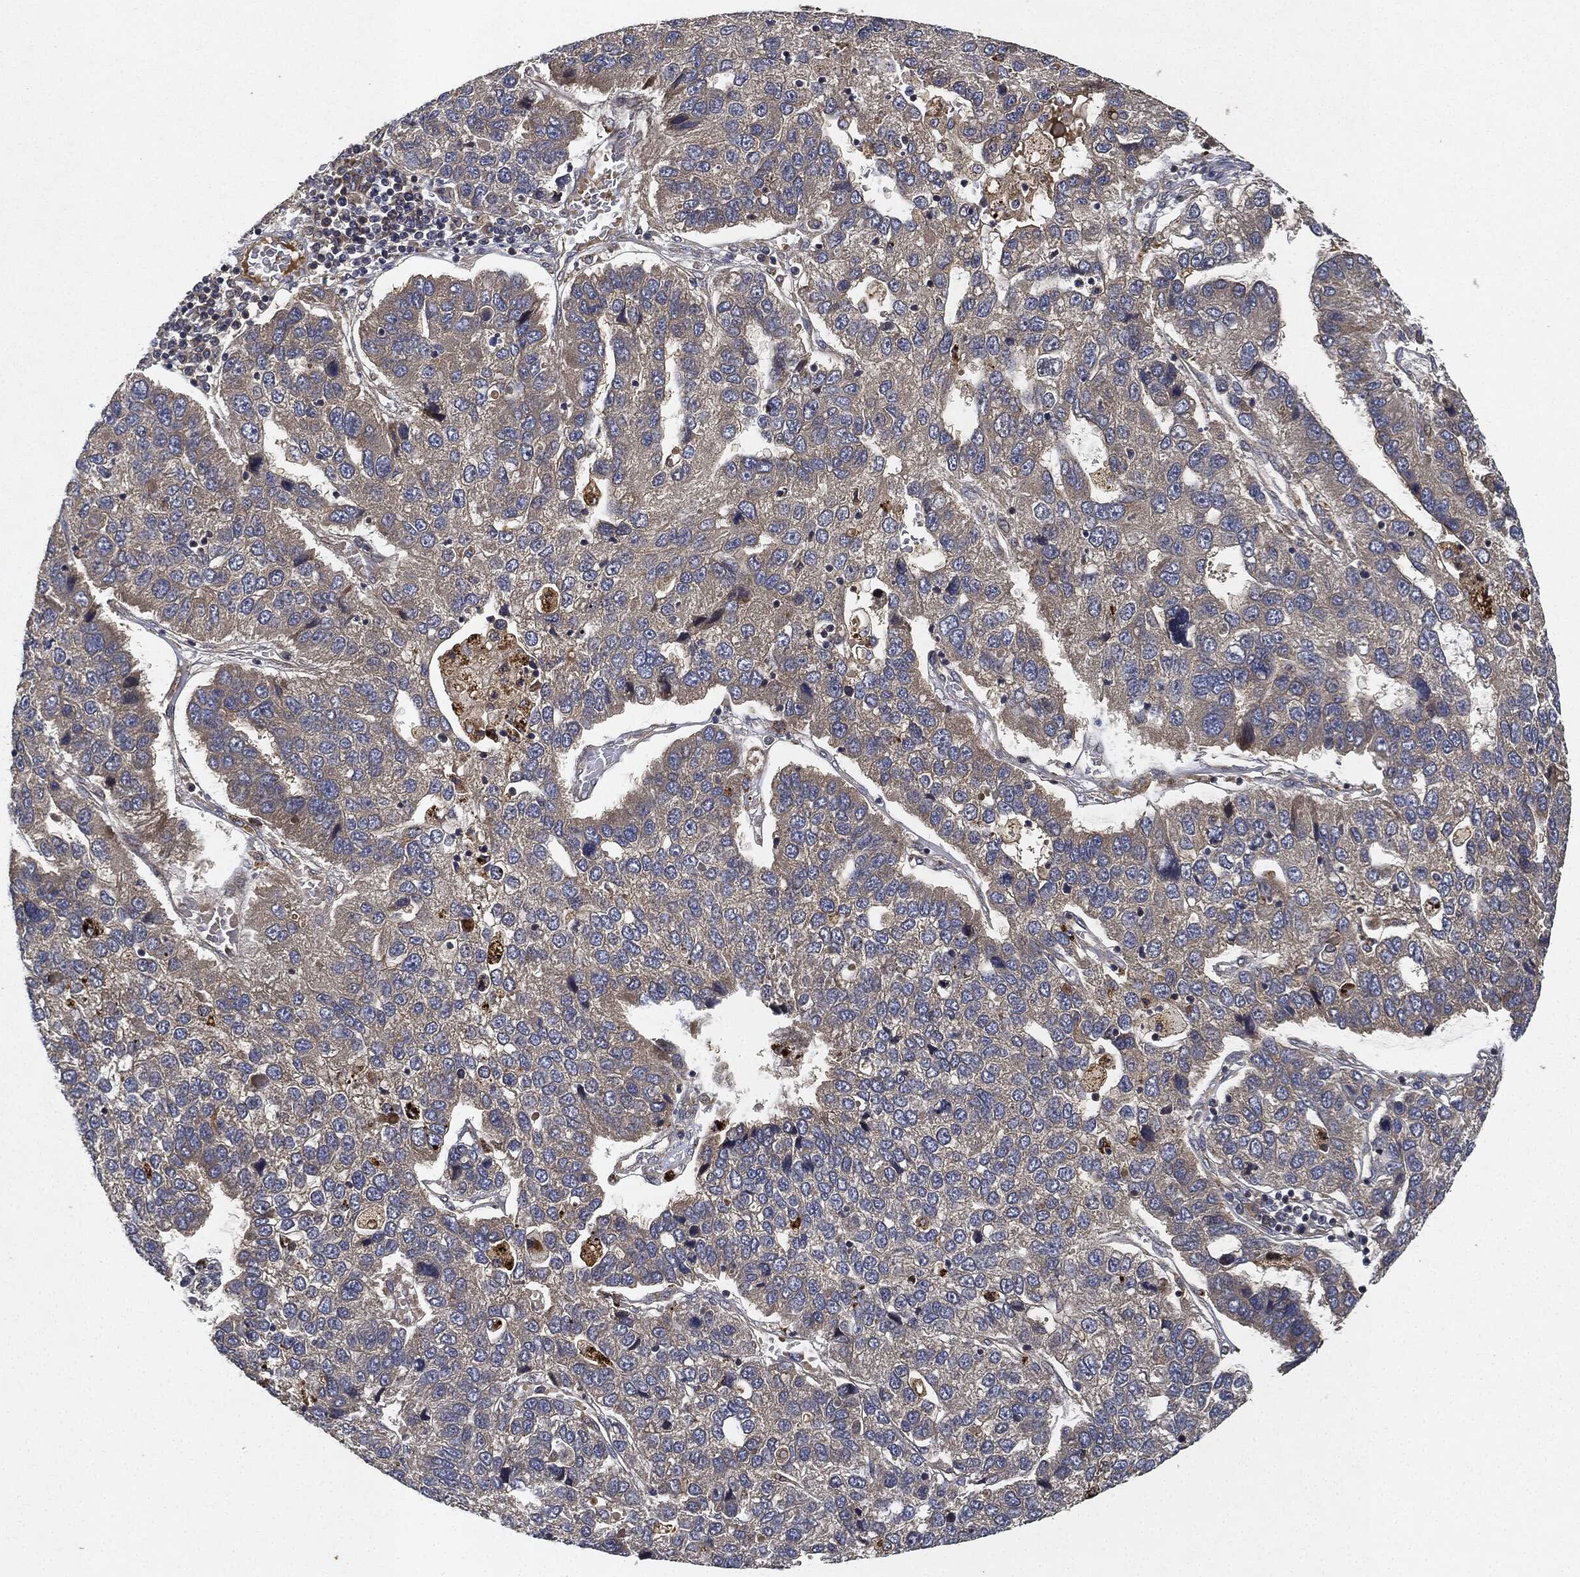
{"staining": {"intensity": "weak", "quantity": "<25%", "location": "cytoplasmic/membranous"}, "tissue": "pancreatic cancer", "cell_type": "Tumor cells", "image_type": "cancer", "snomed": [{"axis": "morphology", "description": "Adenocarcinoma, NOS"}, {"axis": "topography", "description": "Pancreas"}], "caption": "An IHC photomicrograph of adenocarcinoma (pancreatic) is shown. There is no staining in tumor cells of adenocarcinoma (pancreatic).", "gene": "MLST8", "patient": {"sex": "female", "age": 61}}